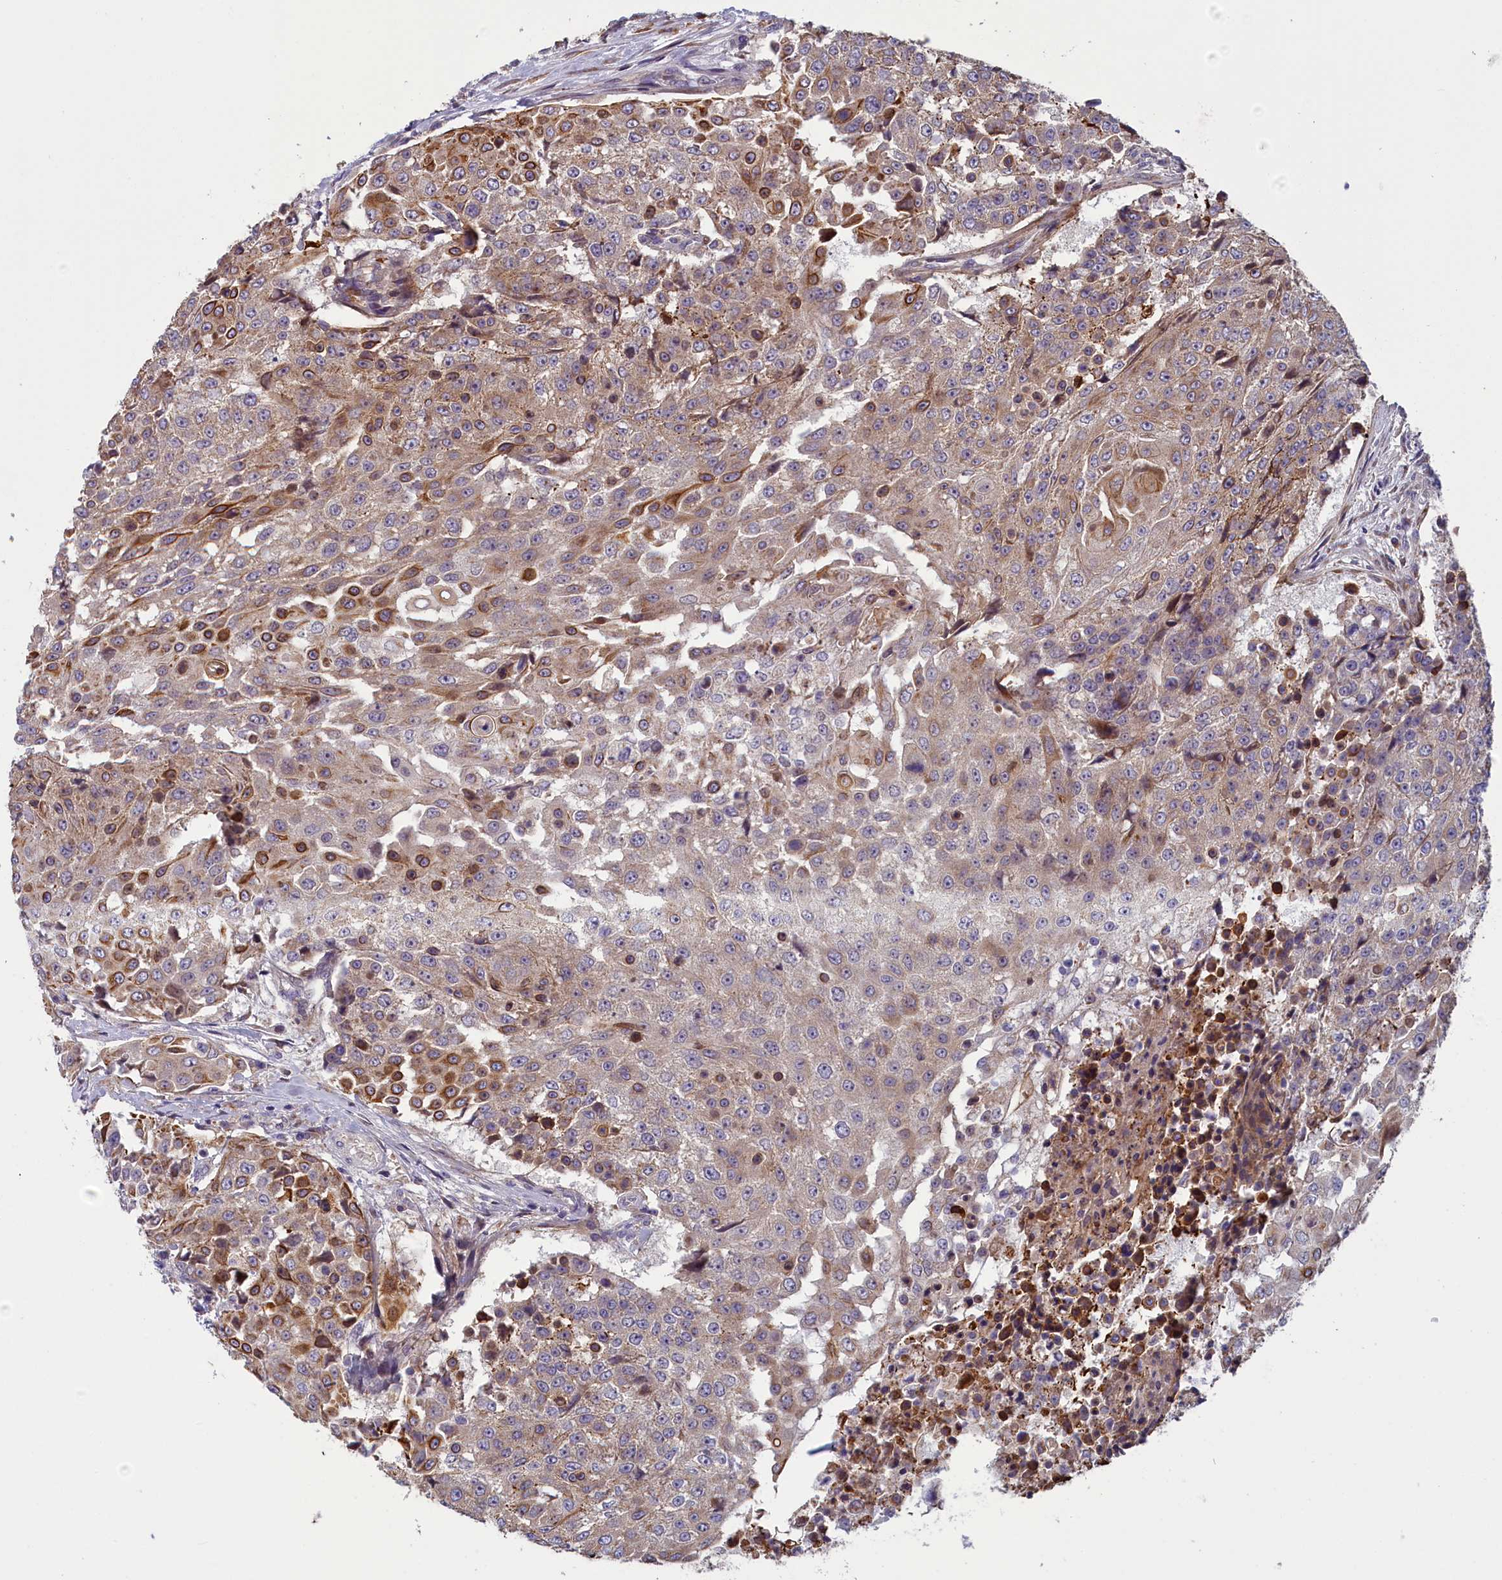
{"staining": {"intensity": "moderate", "quantity": "25%-75%", "location": "cytoplasmic/membranous"}, "tissue": "urothelial cancer", "cell_type": "Tumor cells", "image_type": "cancer", "snomed": [{"axis": "morphology", "description": "Urothelial carcinoma, High grade"}, {"axis": "topography", "description": "Urinary bladder"}], "caption": "Protein expression analysis of high-grade urothelial carcinoma exhibits moderate cytoplasmic/membranous positivity in about 25%-75% of tumor cells.", "gene": "ANKRD39", "patient": {"sex": "female", "age": 63}}